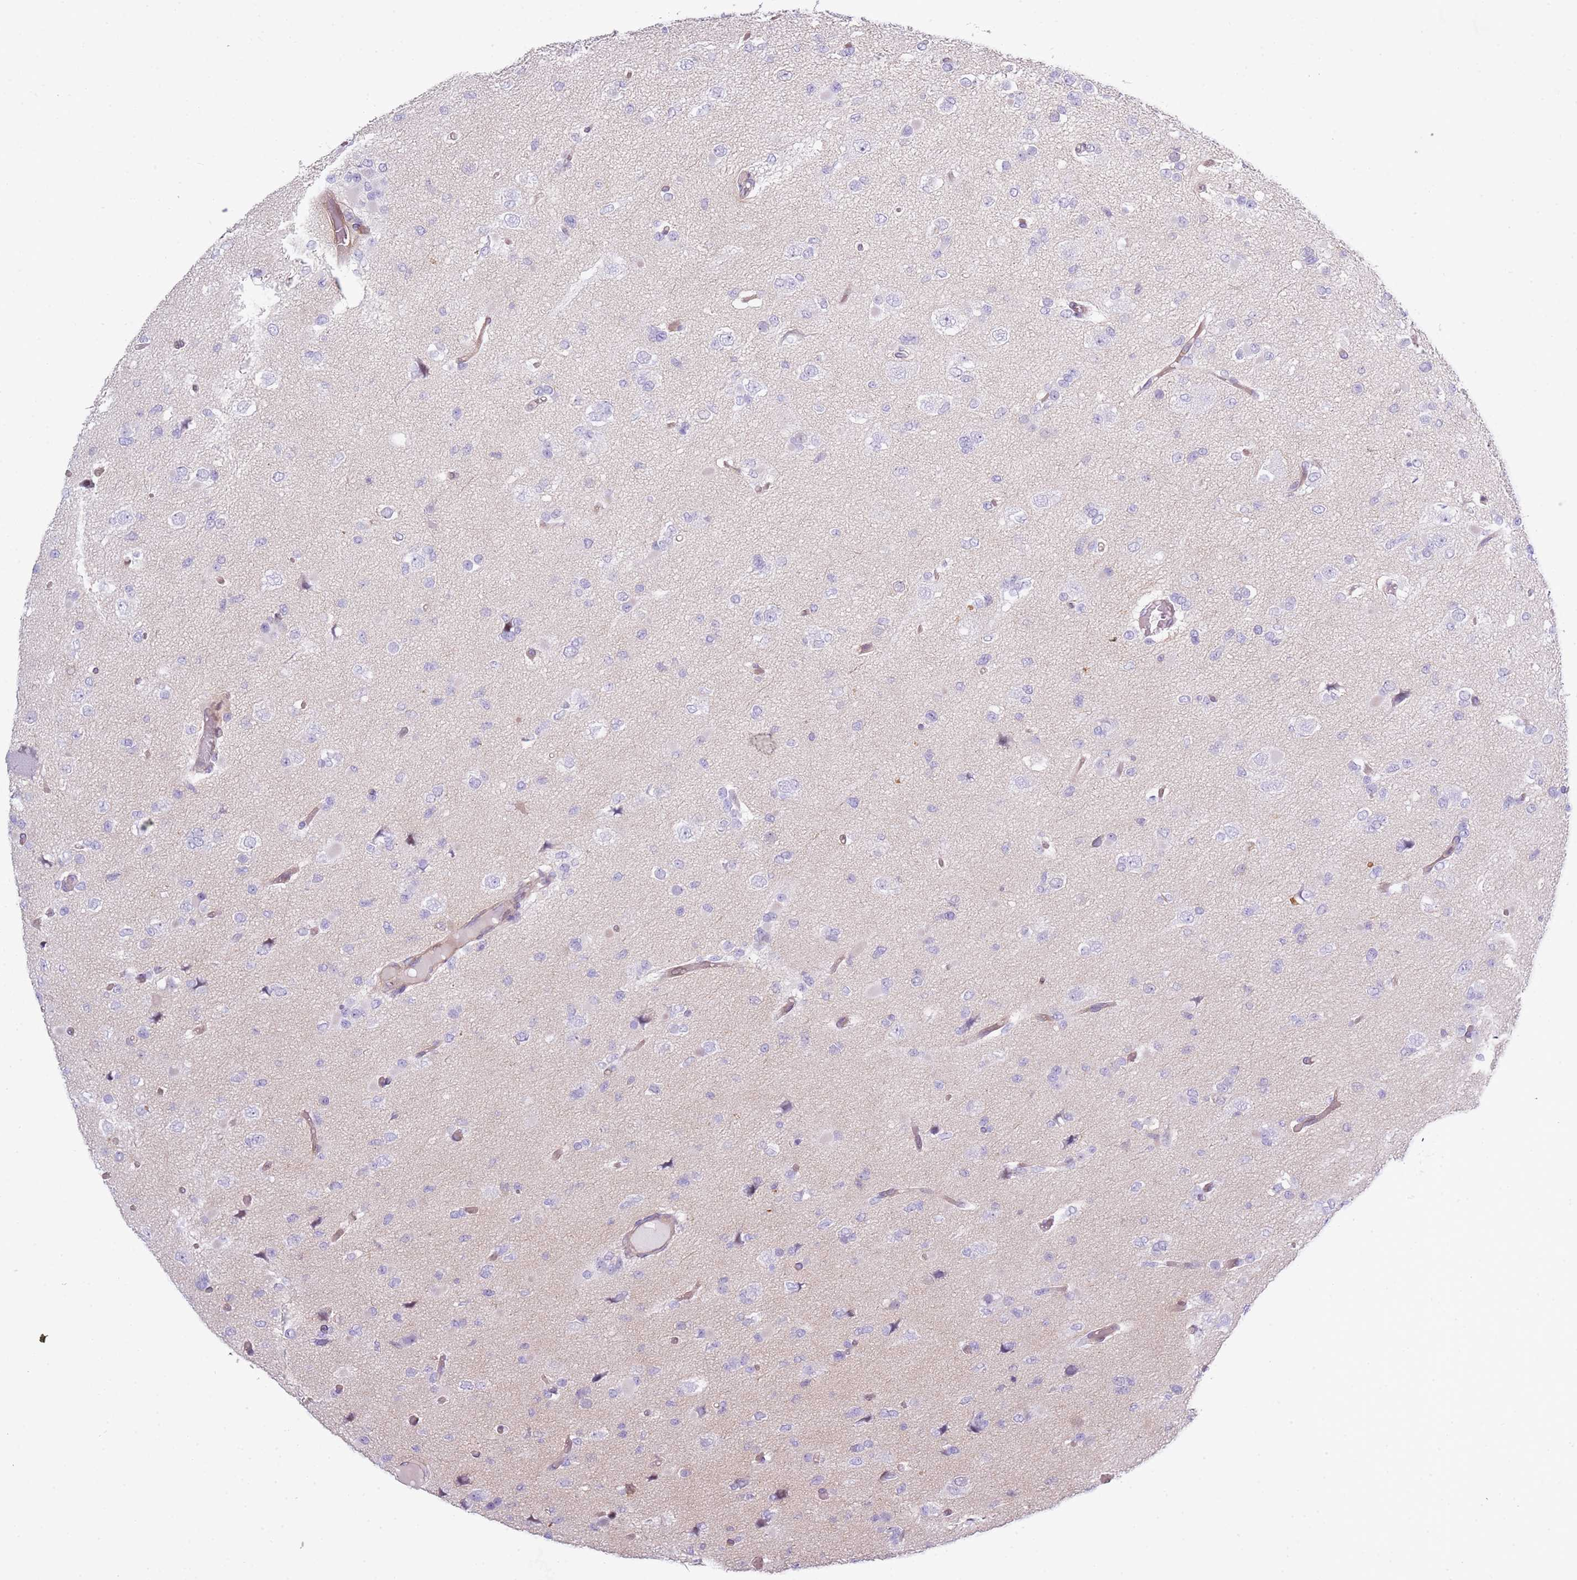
{"staining": {"intensity": "negative", "quantity": "none", "location": "none"}, "tissue": "glioma", "cell_type": "Tumor cells", "image_type": "cancer", "snomed": [{"axis": "morphology", "description": "Glioma, malignant, Low grade"}, {"axis": "topography", "description": "Brain"}], "caption": "Immunohistochemical staining of human malignant low-grade glioma displays no significant expression in tumor cells.", "gene": "NBPF6", "patient": {"sex": "female", "age": 22}}